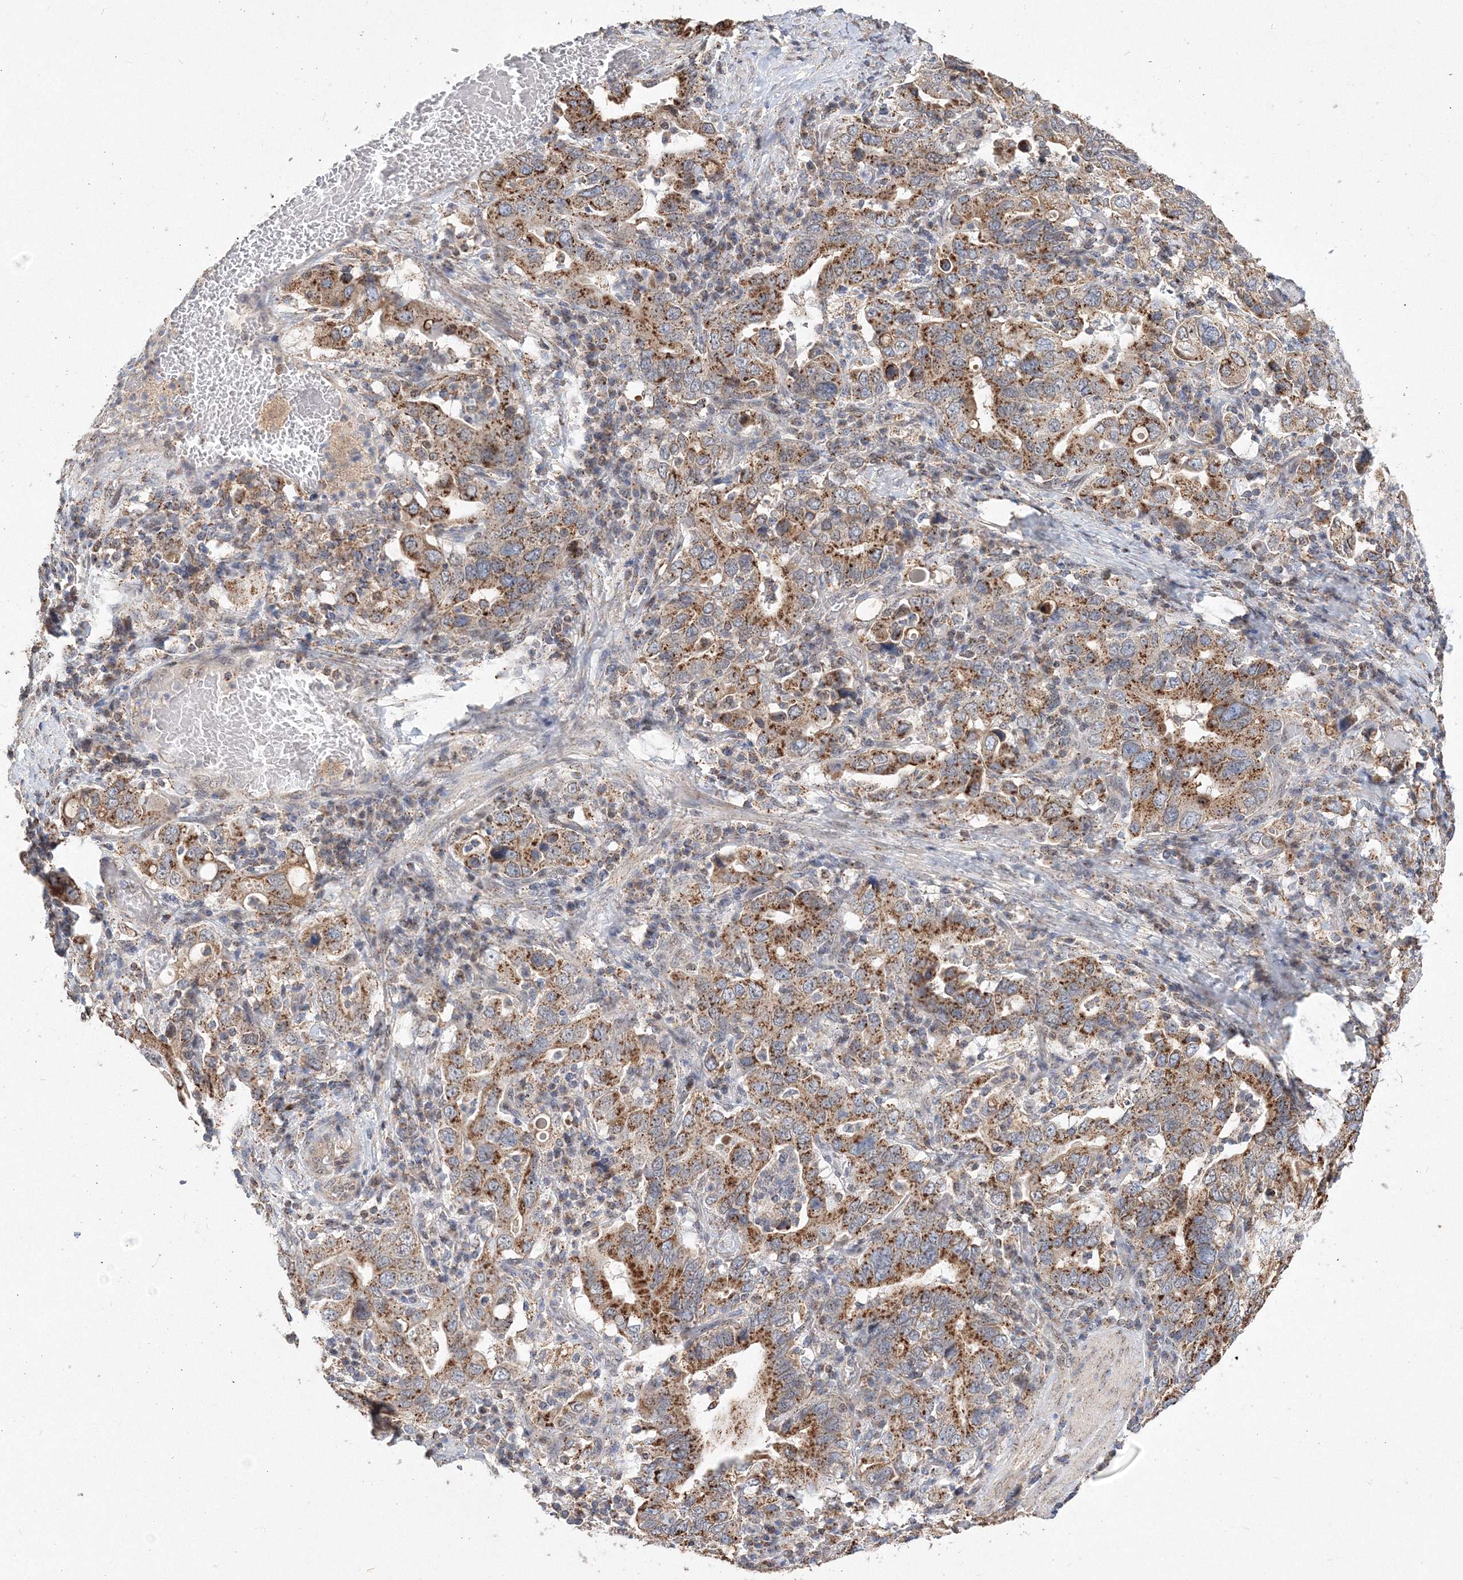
{"staining": {"intensity": "strong", "quantity": "25%-75%", "location": "cytoplasmic/membranous"}, "tissue": "stomach cancer", "cell_type": "Tumor cells", "image_type": "cancer", "snomed": [{"axis": "morphology", "description": "Adenocarcinoma, NOS"}, {"axis": "topography", "description": "Stomach, upper"}], "caption": "Strong cytoplasmic/membranous staining for a protein is seen in about 25%-75% of tumor cells of stomach cancer using immunohistochemistry (IHC).", "gene": "AASDH", "patient": {"sex": "male", "age": 62}}